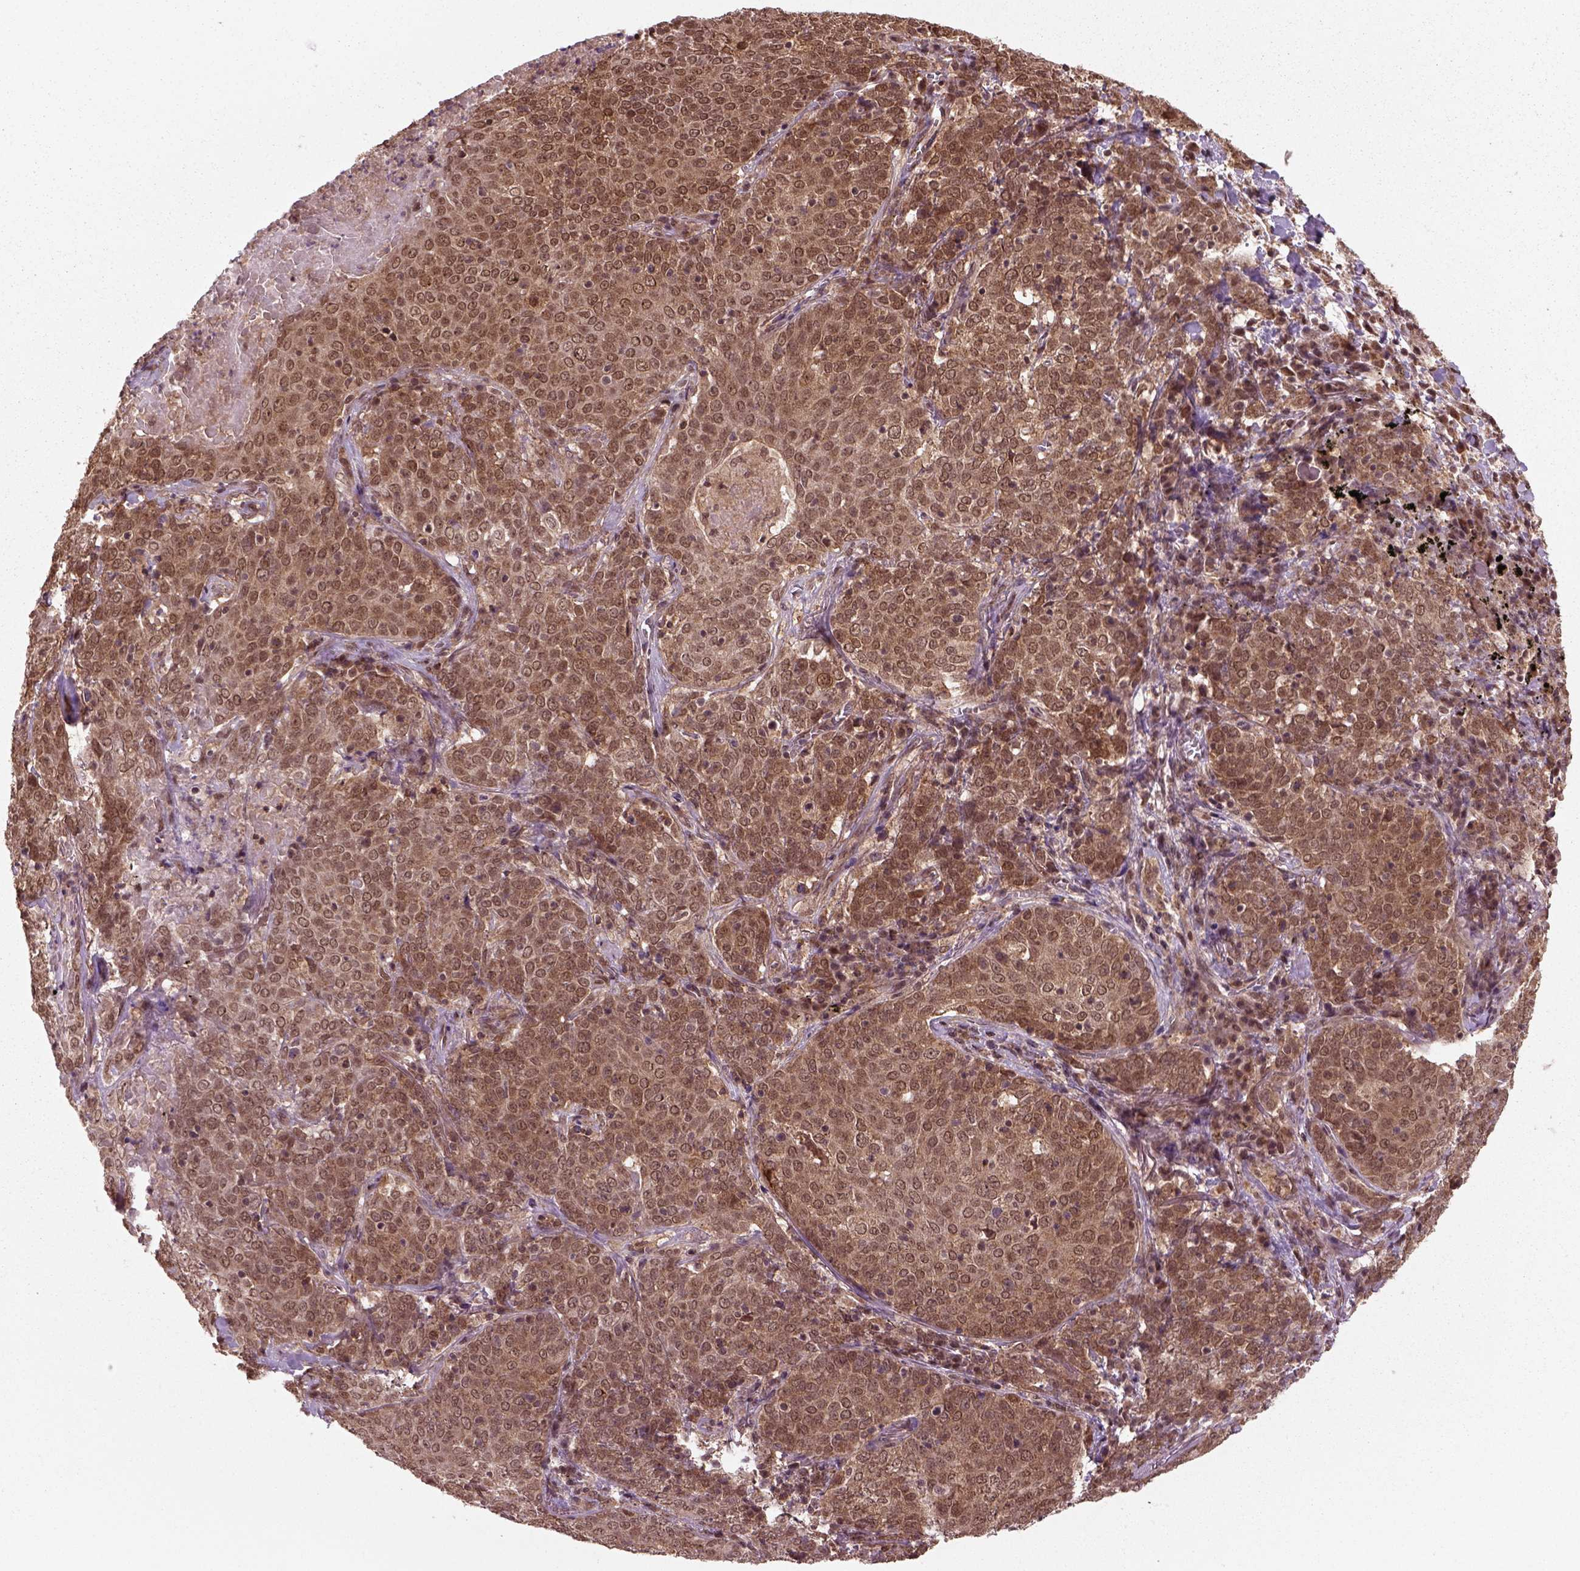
{"staining": {"intensity": "moderate", "quantity": ">75%", "location": "cytoplasmic/membranous,nuclear"}, "tissue": "lung cancer", "cell_type": "Tumor cells", "image_type": "cancer", "snomed": [{"axis": "morphology", "description": "Squamous cell carcinoma, NOS"}, {"axis": "topography", "description": "Lung"}], "caption": "A brown stain highlights moderate cytoplasmic/membranous and nuclear expression of a protein in squamous cell carcinoma (lung) tumor cells.", "gene": "NUDT9", "patient": {"sex": "male", "age": 82}}